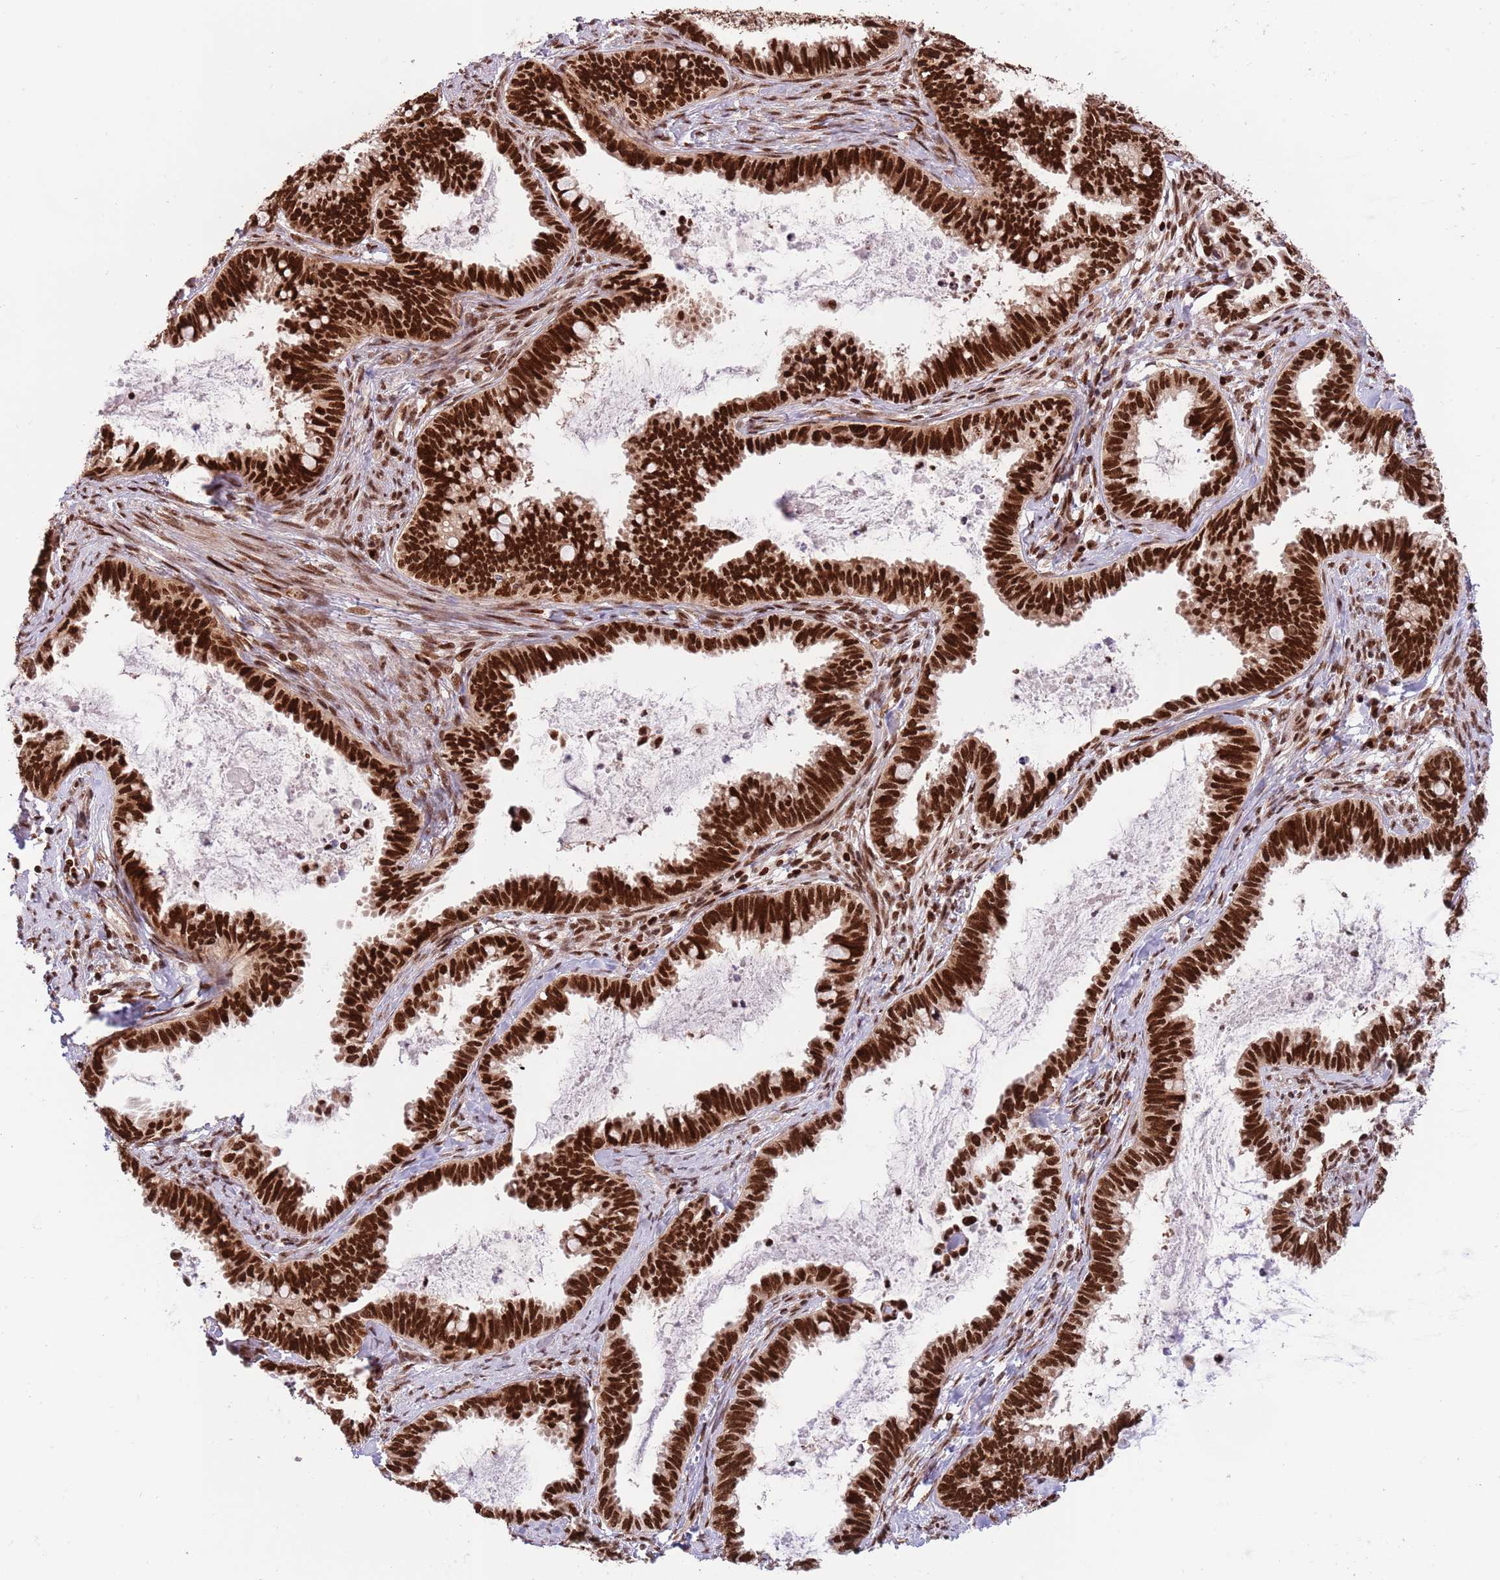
{"staining": {"intensity": "strong", "quantity": ">75%", "location": "nuclear"}, "tissue": "cervical cancer", "cell_type": "Tumor cells", "image_type": "cancer", "snomed": [{"axis": "morphology", "description": "Adenocarcinoma, NOS"}, {"axis": "topography", "description": "Cervix"}], "caption": "Immunohistochemistry (IHC) micrograph of cervical cancer (adenocarcinoma) stained for a protein (brown), which reveals high levels of strong nuclear staining in about >75% of tumor cells.", "gene": "RIF1", "patient": {"sex": "female", "age": 37}}